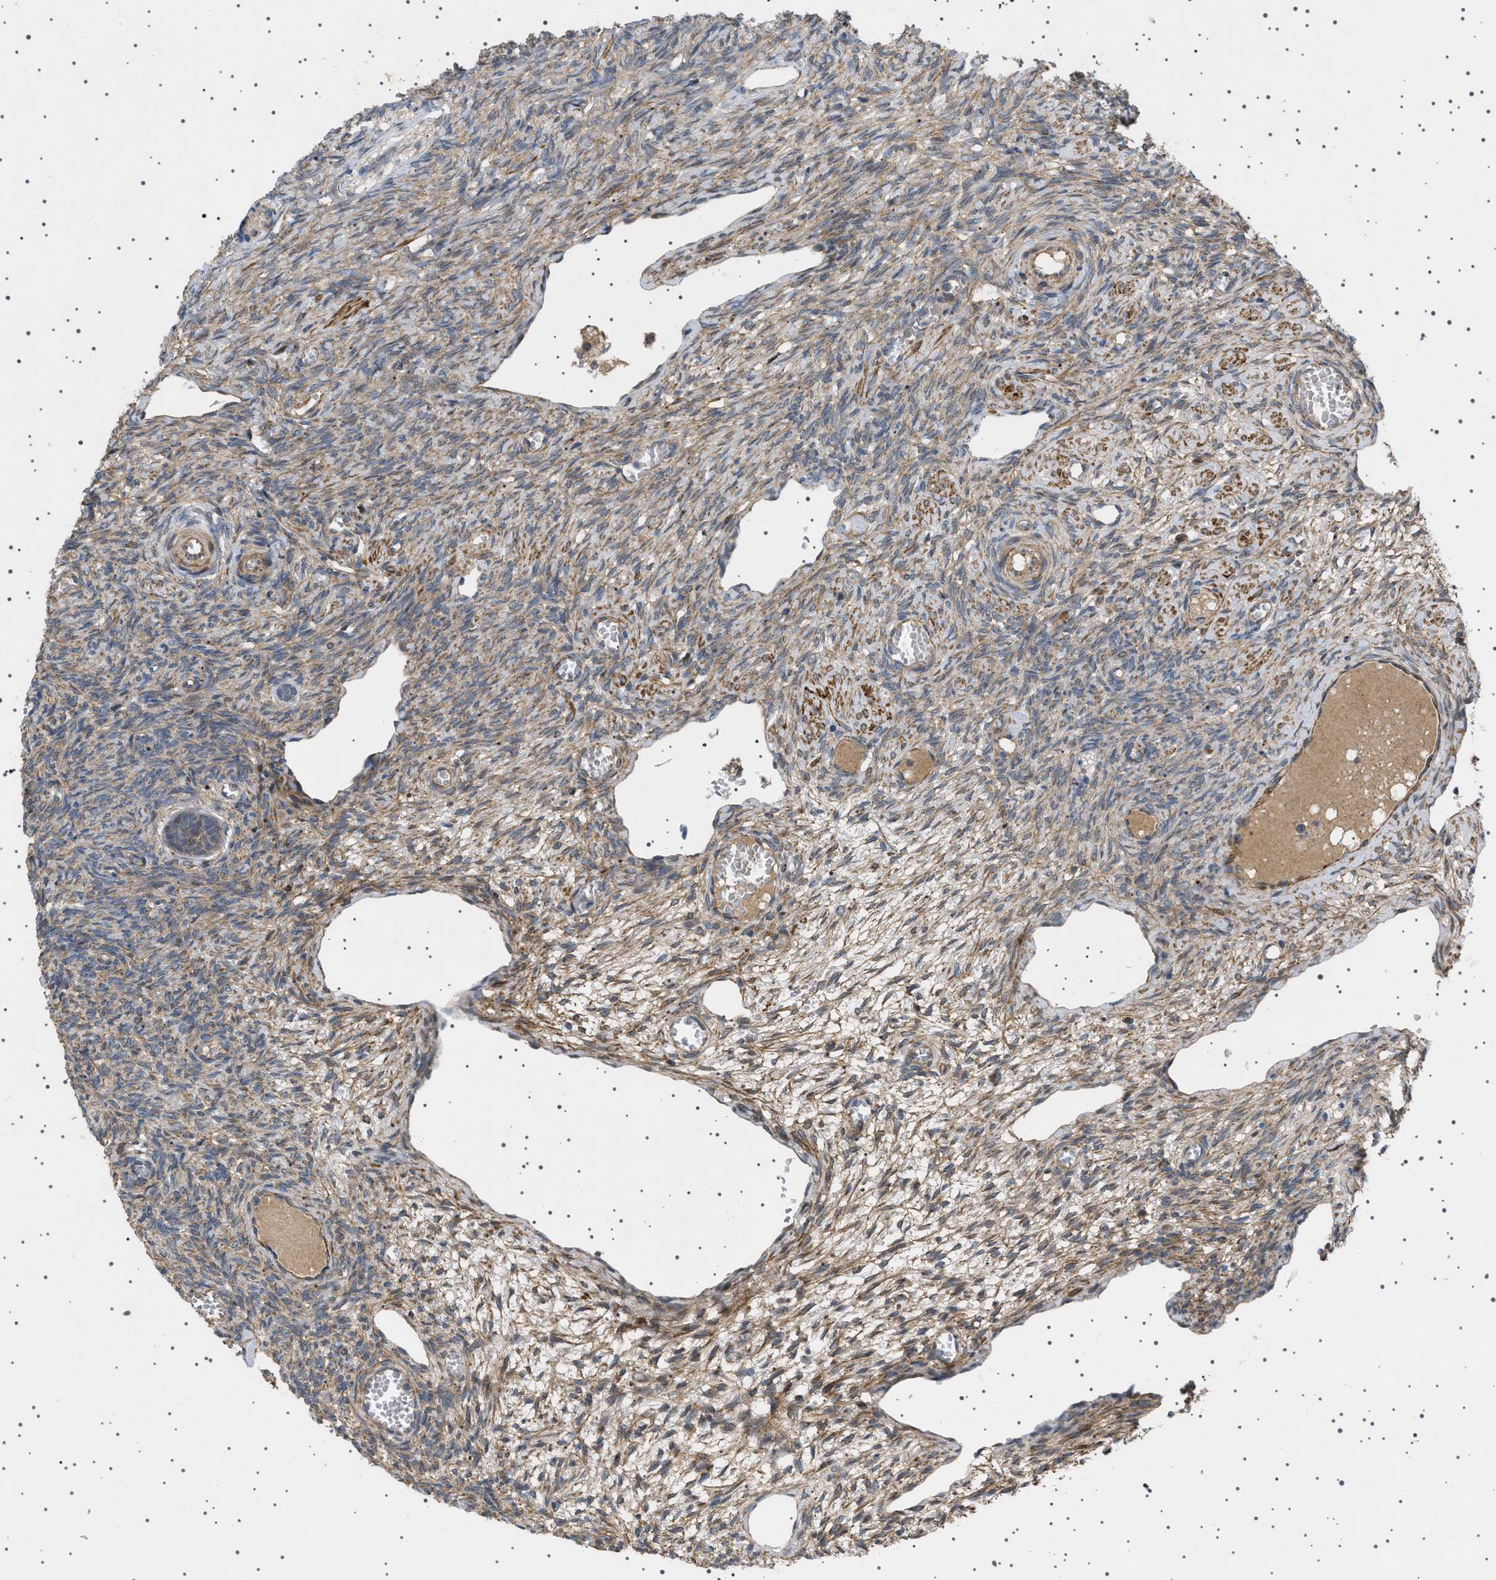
{"staining": {"intensity": "moderate", "quantity": ">75%", "location": "cytoplasmic/membranous"}, "tissue": "ovary", "cell_type": "Follicle cells", "image_type": "normal", "snomed": [{"axis": "morphology", "description": "Normal tissue, NOS"}, {"axis": "topography", "description": "Ovary"}], "caption": "Immunohistochemical staining of normal human ovary demonstrates moderate cytoplasmic/membranous protein expression in about >75% of follicle cells.", "gene": "CCDC186", "patient": {"sex": "female", "age": 27}}